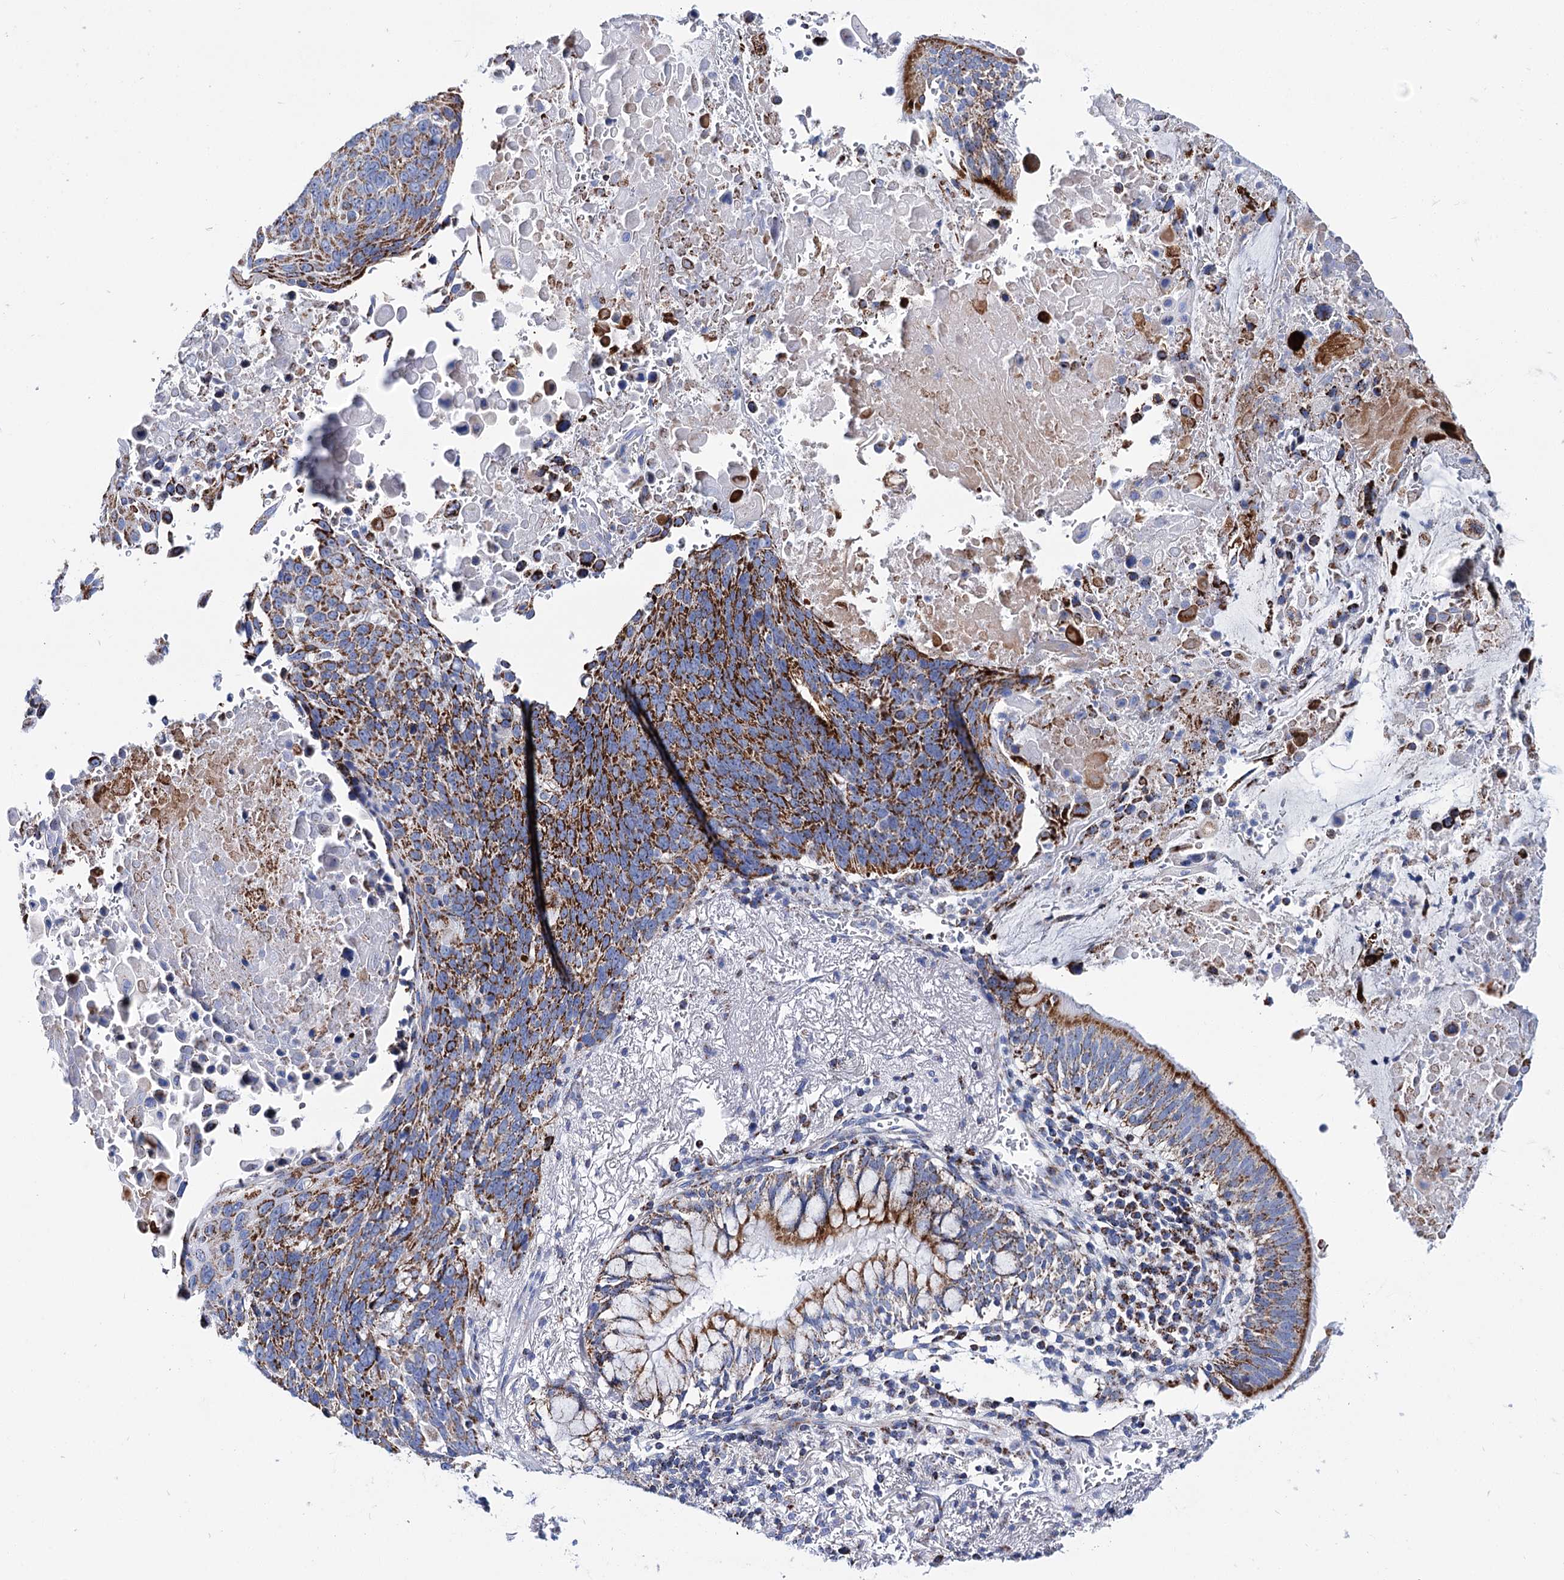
{"staining": {"intensity": "strong", "quantity": ">75%", "location": "cytoplasmic/membranous"}, "tissue": "lung cancer", "cell_type": "Tumor cells", "image_type": "cancer", "snomed": [{"axis": "morphology", "description": "Squamous cell carcinoma, NOS"}, {"axis": "topography", "description": "Lung"}], "caption": "High-magnification brightfield microscopy of lung cancer (squamous cell carcinoma) stained with DAB (3,3'-diaminobenzidine) (brown) and counterstained with hematoxylin (blue). tumor cells exhibit strong cytoplasmic/membranous positivity is identified in about>75% of cells.", "gene": "UBASH3B", "patient": {"sex": "male", "age": 66}}